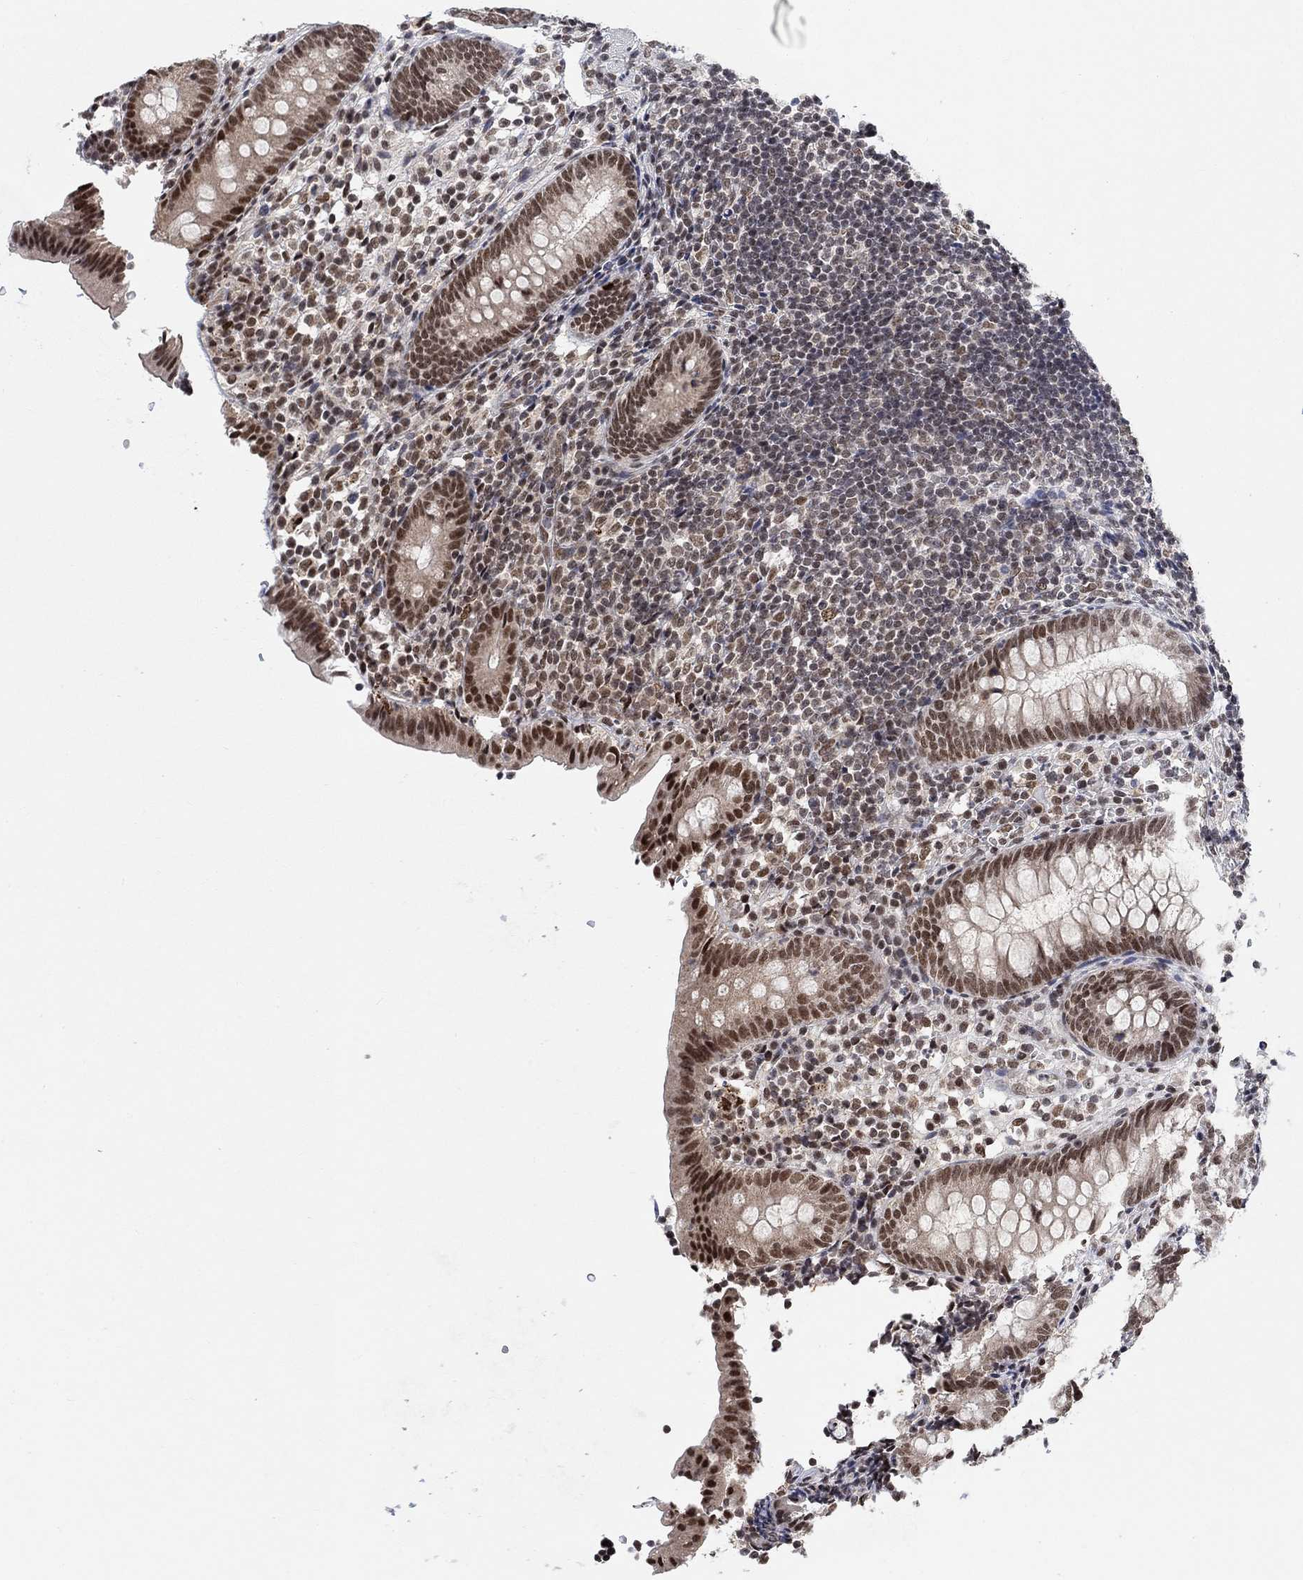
{"staining": {"intensity": "strong", "quantity": "25%-75%", "location": "nuclear"}, "tissue": "appendix", "cell_type": "Glandular cells", "image_type": "normal", "snomed": [{"axis": "morphology", "description": "Normal tissue, NOS"}, {"axis": "topography", "description": "Appendix"}], "caption": "The immunohistochemical stain shows strong nuclear expression in glandular cells of unremarkable appendix. (Brightfield microscopy of DAB IHC at high magnification).", "gene": "THAP8", "patient": {"sex": "female", "age": 40}}